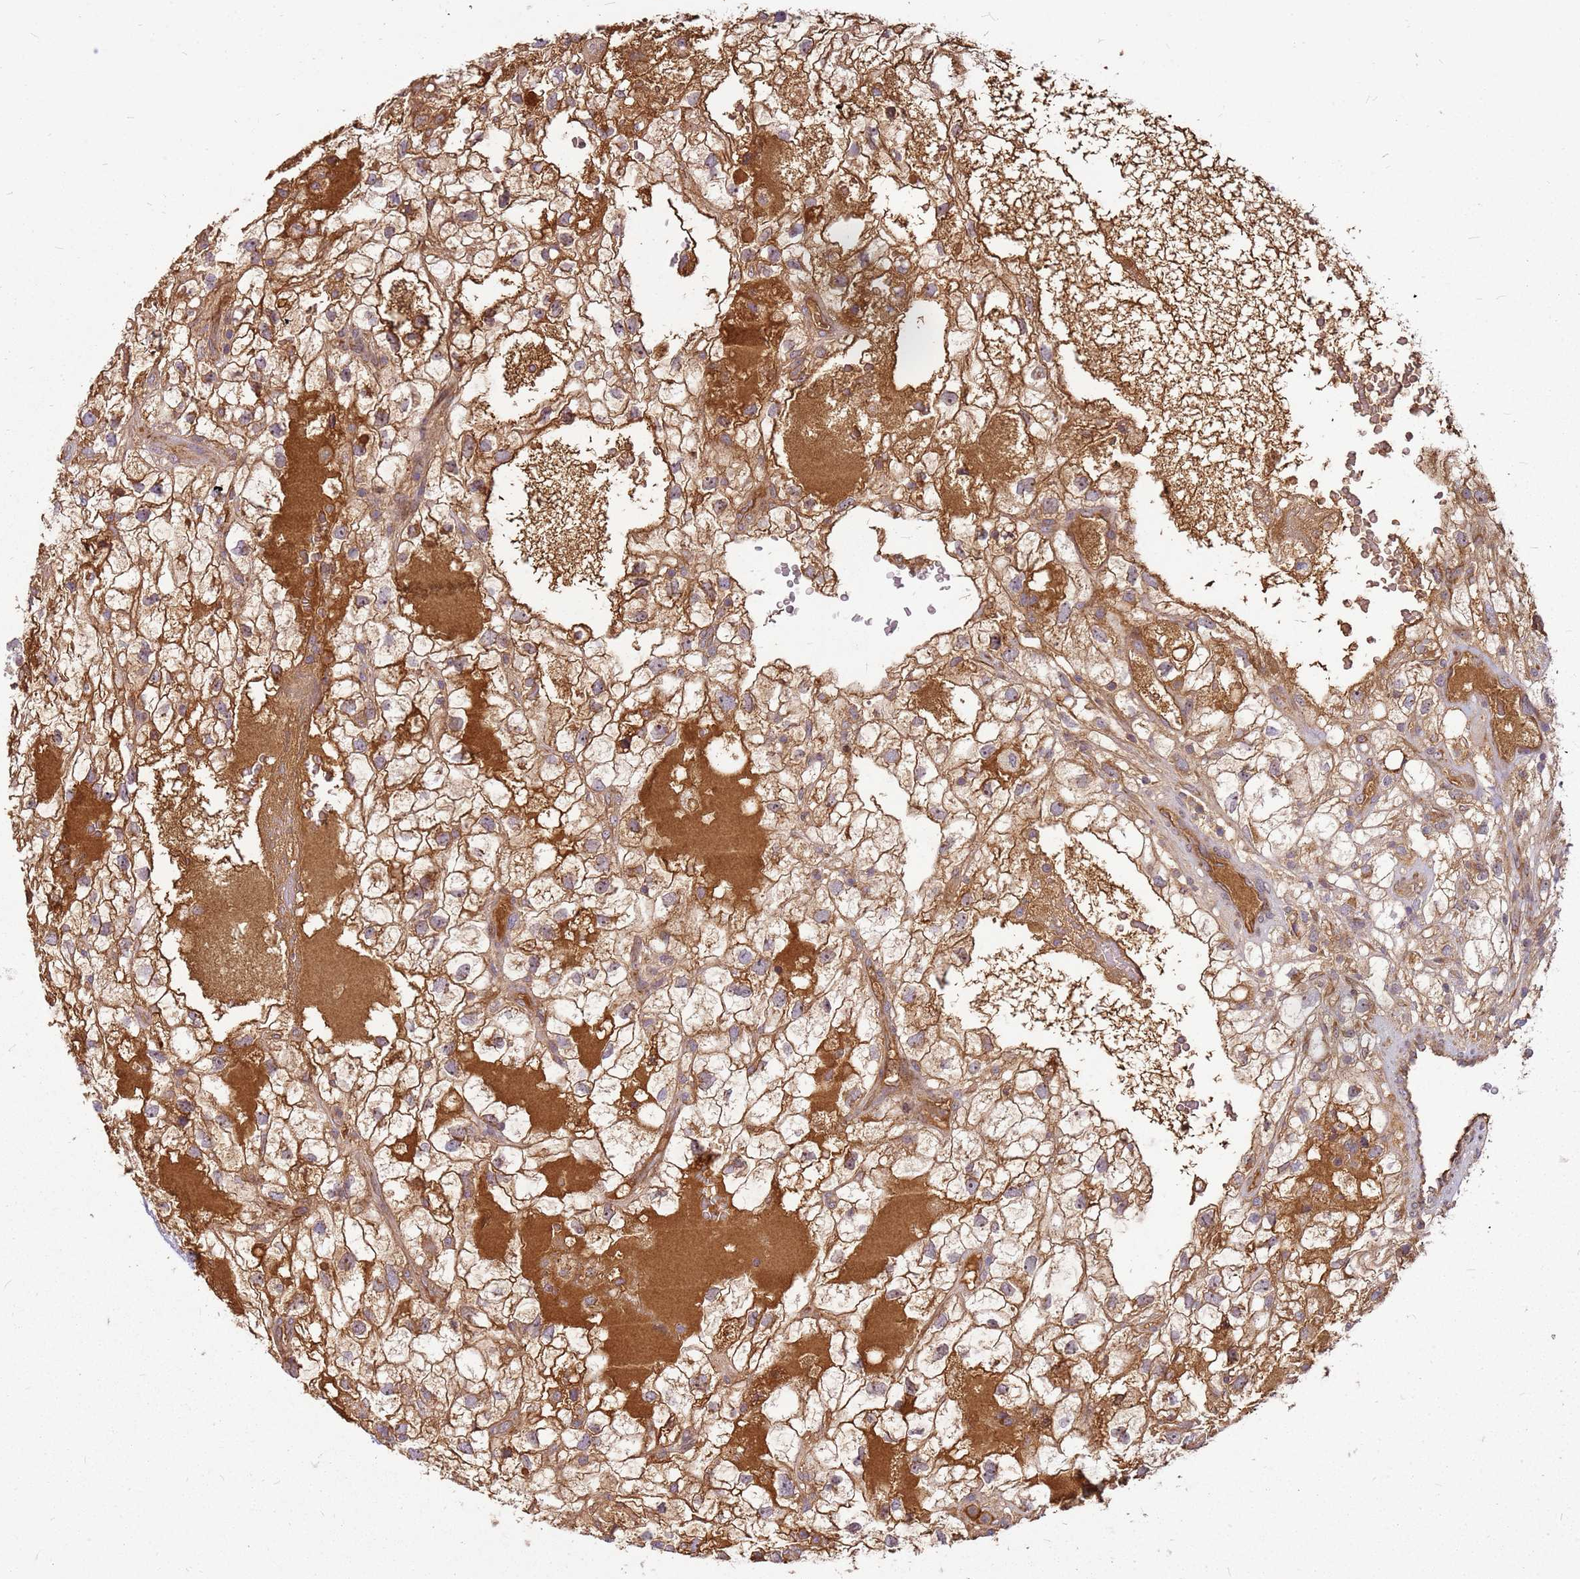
{"staining": {"intensity": "moderate", "quantity": ">75%", "location": "cytoplasmic/membranous"}, "tissue": "renal cancer", "cell_type": "Tumor cells", "image_type": "cancer", "snomed": [{"axis": "morphology", "description": "Adenocarcinoma, NOS"}, {"axis": "topography", "description": "Kidney"}], "caption": "IHC (DAB) staining of human renal cancer (adenocarcinoma) reveals moderate cytoplasmic/membranous protein expression in approximately >75% of tumor cells.", "gene": "CCDC159", "patient": {"sex": "male", "age": 59}}